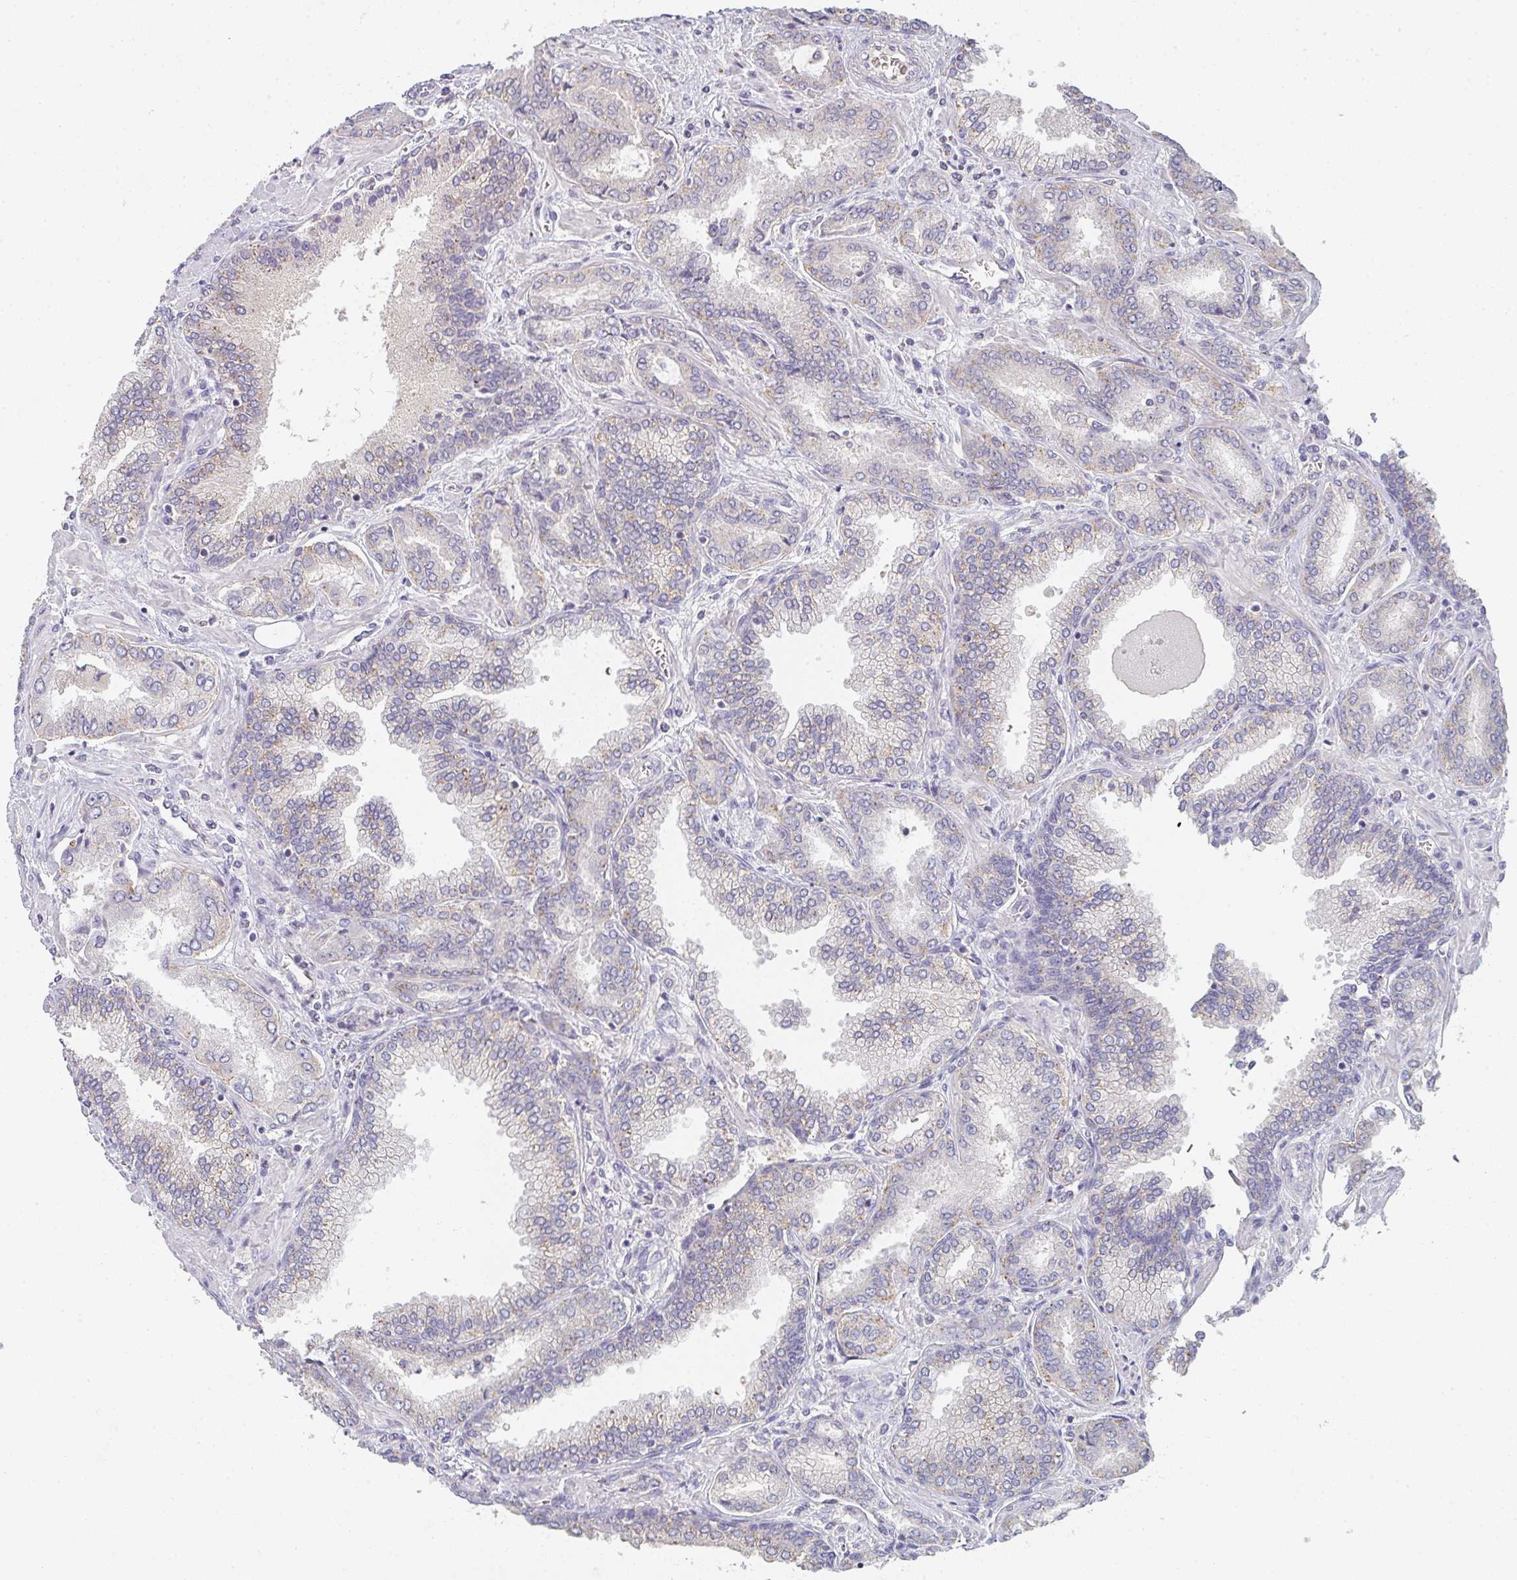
{"staining": {"intensity": "negative", "quantity": "none", "location": "none"}, "tissue": "prostate cancer", "cell_type": "Tumor cells", "image_type": "cancer", "snomed": [{"axis": "morphology", "description": "Adenocarcinoma, High grade"}, {"axis": "topography", "description": "Prostate"}], "caption": "Human prostate high-grade adenocarcinoma stained for a protein using IHC demonstrates no staining in tumor cells.", "gene": "CHMP5", "patient": {"sex": "male", "age": 72}}